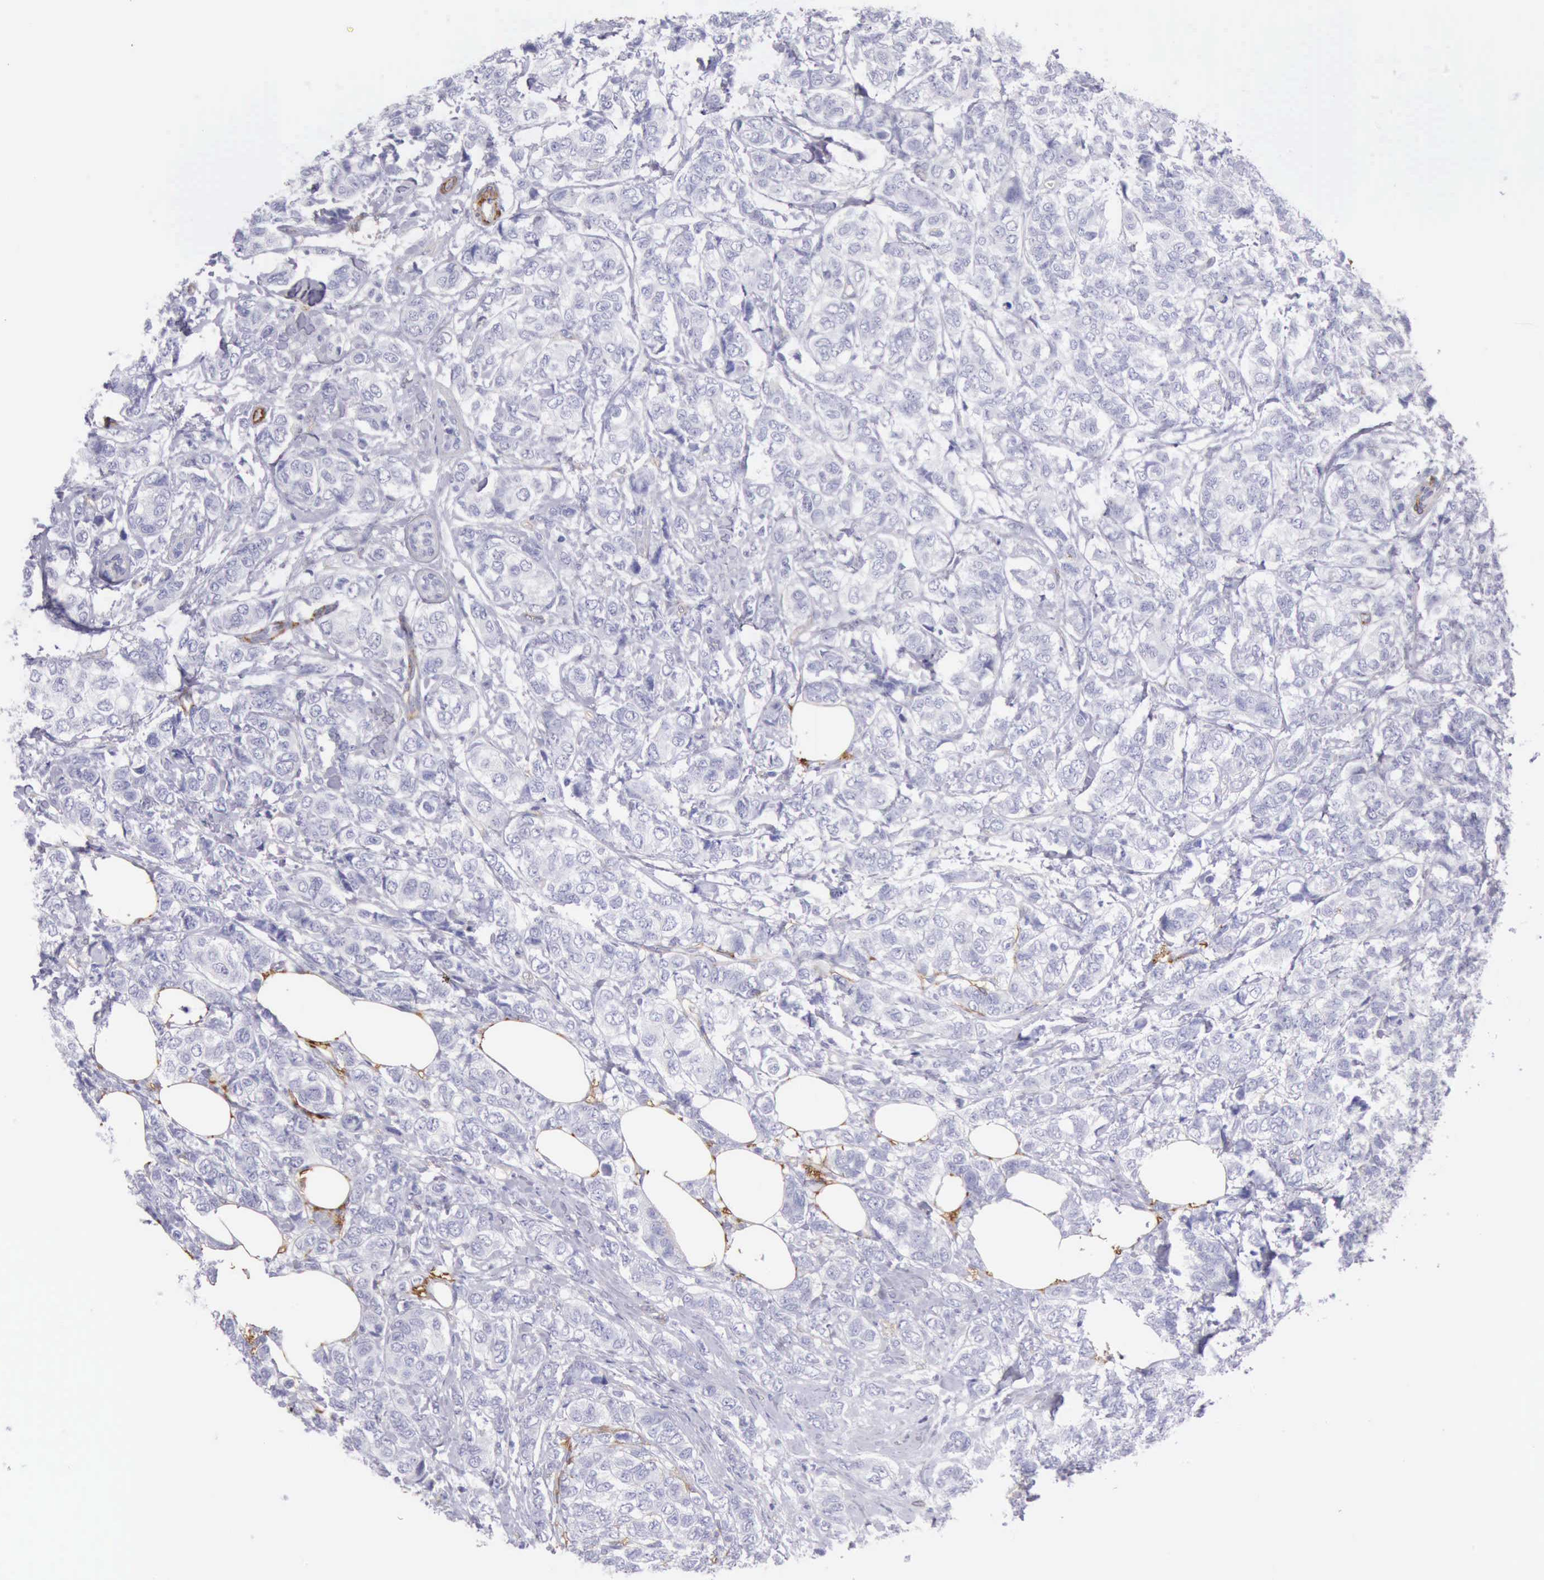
{"staining": {"intensity": "negative", "quantity": "none", "location": "none"}, "tissue": "breast cancer", "cell_type": "Tumor cells", "image_type": "cancer", "snomed": [{"axis": "morphology", "description": "Lobular carcinoma"}, {"axis": "topography", "description": "Breast"}], "caption": "Protein analysis of lobular carcinoma (breast) demonstrates no significant staining in tumor cells.", "gene": "AOC3", "patient": {"sex": "female", "age": 60}}